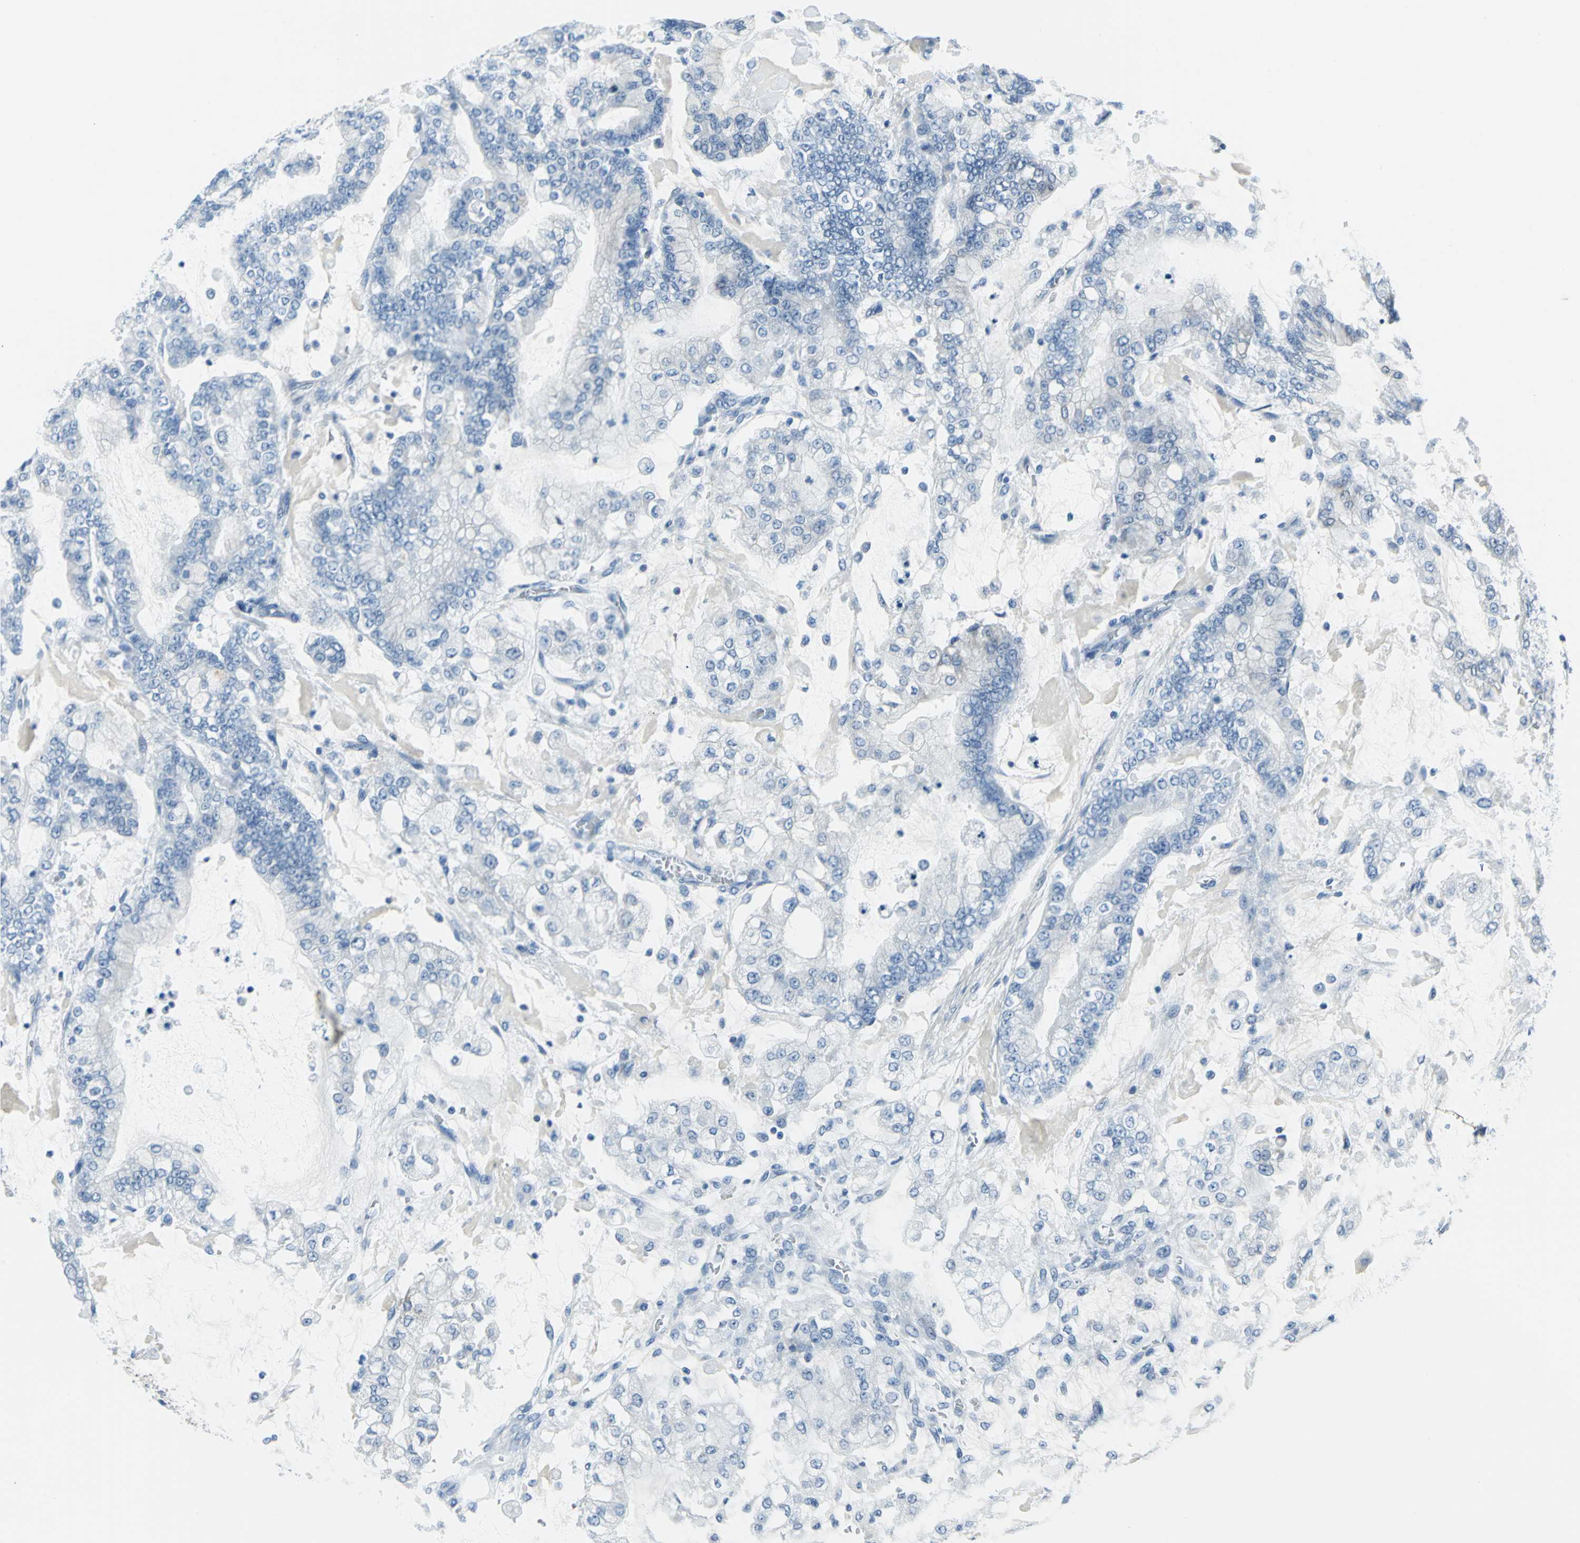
{"staining": {"intensity": "negative", "quantity": "none", "location": "none"}, "tissue": "stomach cancer", "cell_type": "Tumor cells", "image_type": "cancer", "snomed": [{"axis": "morphology", "description": "Adenocarcinoma, NOS"}, {"axis": "topography", "description": "Stomach"}], "caption": "The photomicrograph reveals no significant positivity in tumor cells of adenocarcinoma (stomach).", "gene": "CYB5A", "patient": {"sex": "male", "age": 76}}